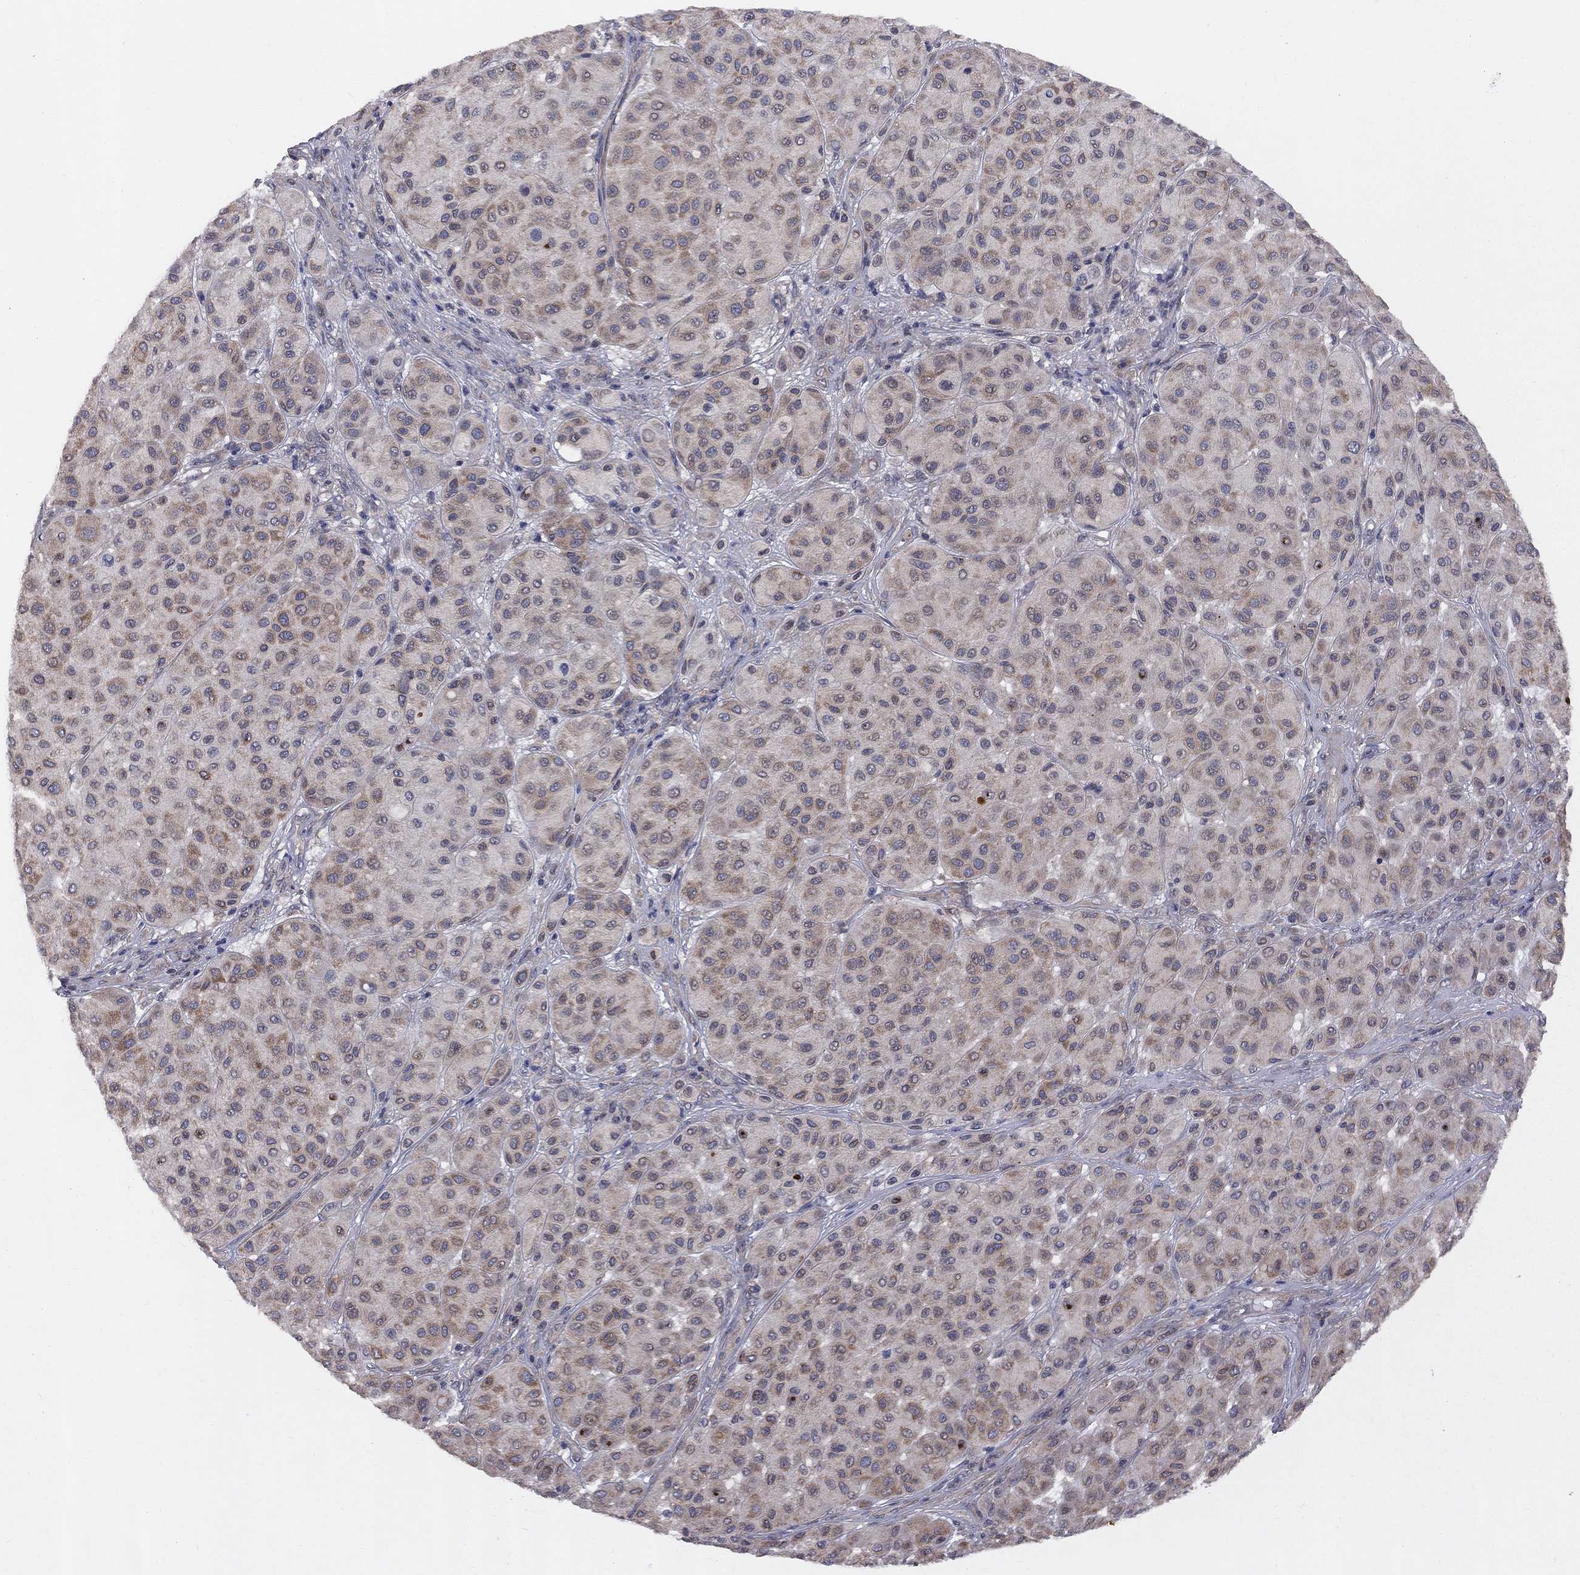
{"staining": {"intensity": "moderate", "quantity": ">75%", "location": "cytoplasmic/membranous"}, "tissue": "melanoma", "cell_type": "Tumor cells", "image_type": "cancer", "snomed": [{"axis": "morphology", "description": "Malignant melanoma, Metastatic site"}, {"axis": "topography", "description": "Smooth muscle"}], "caption": "Immunohistochemical staining of human melanoma reveals moderate cytoplasmic/membranous protein staining in approximately >75% of tumor cells.", "gene": "CNOT11", "patient": {"sex": "male", "age": 41}}